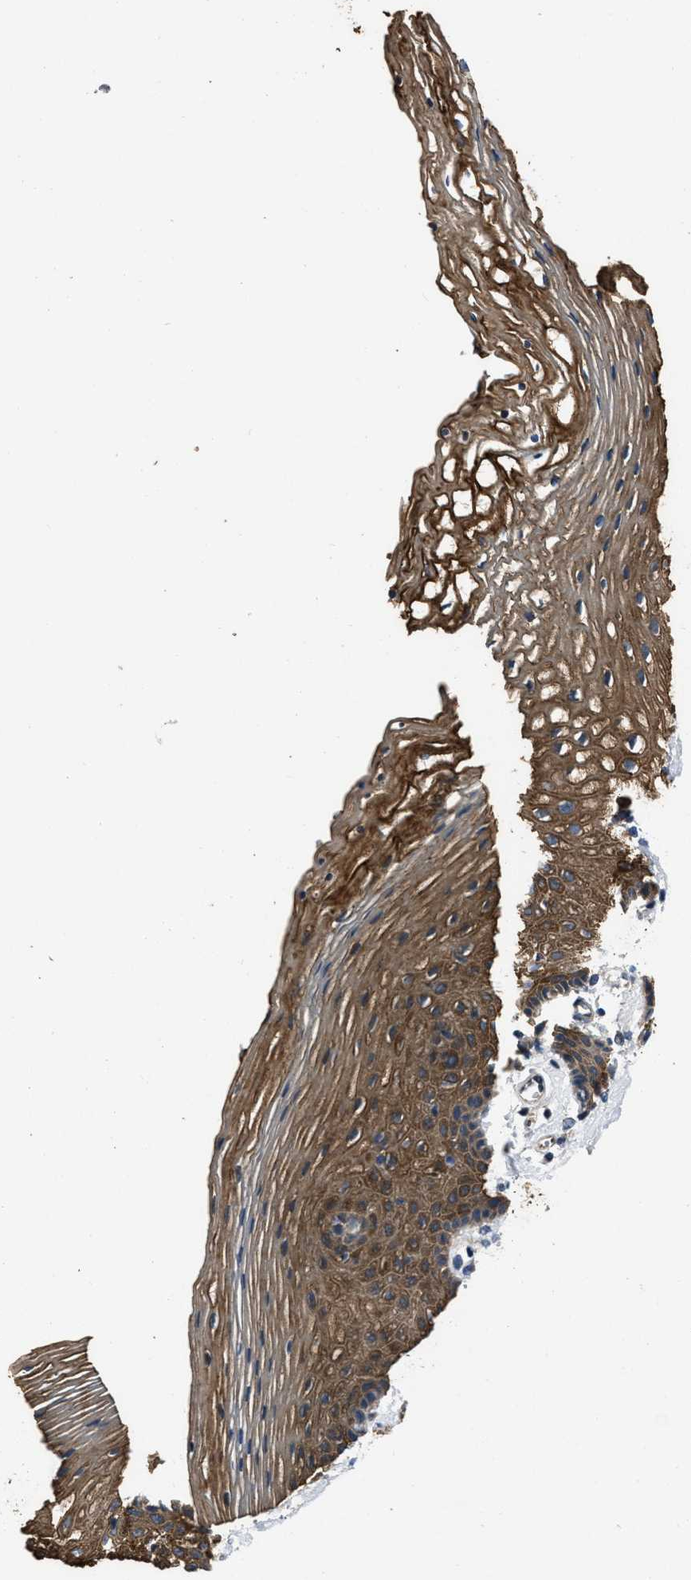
{"staining": {"intensity": "strong", "quantity": ">75%", "location": "cytoplasmic/membranous"}, "tissue": "vagina", "cell_type": "Squamous epithelial cells", "image_type": "normal", "snomed": [{"axis": "morphology", "description": "Normal tissue, NOS"}, {"axis": "topography", "description": "Vagina"}], "caption": "Human vagina stained for a protein (brown) reveals strong cytoplasmic/membranous positive positivity in approximately >75% of squamous epithelial cells.", "gene": "ERC1", "patient": {"sex": "female", "age": 32}}